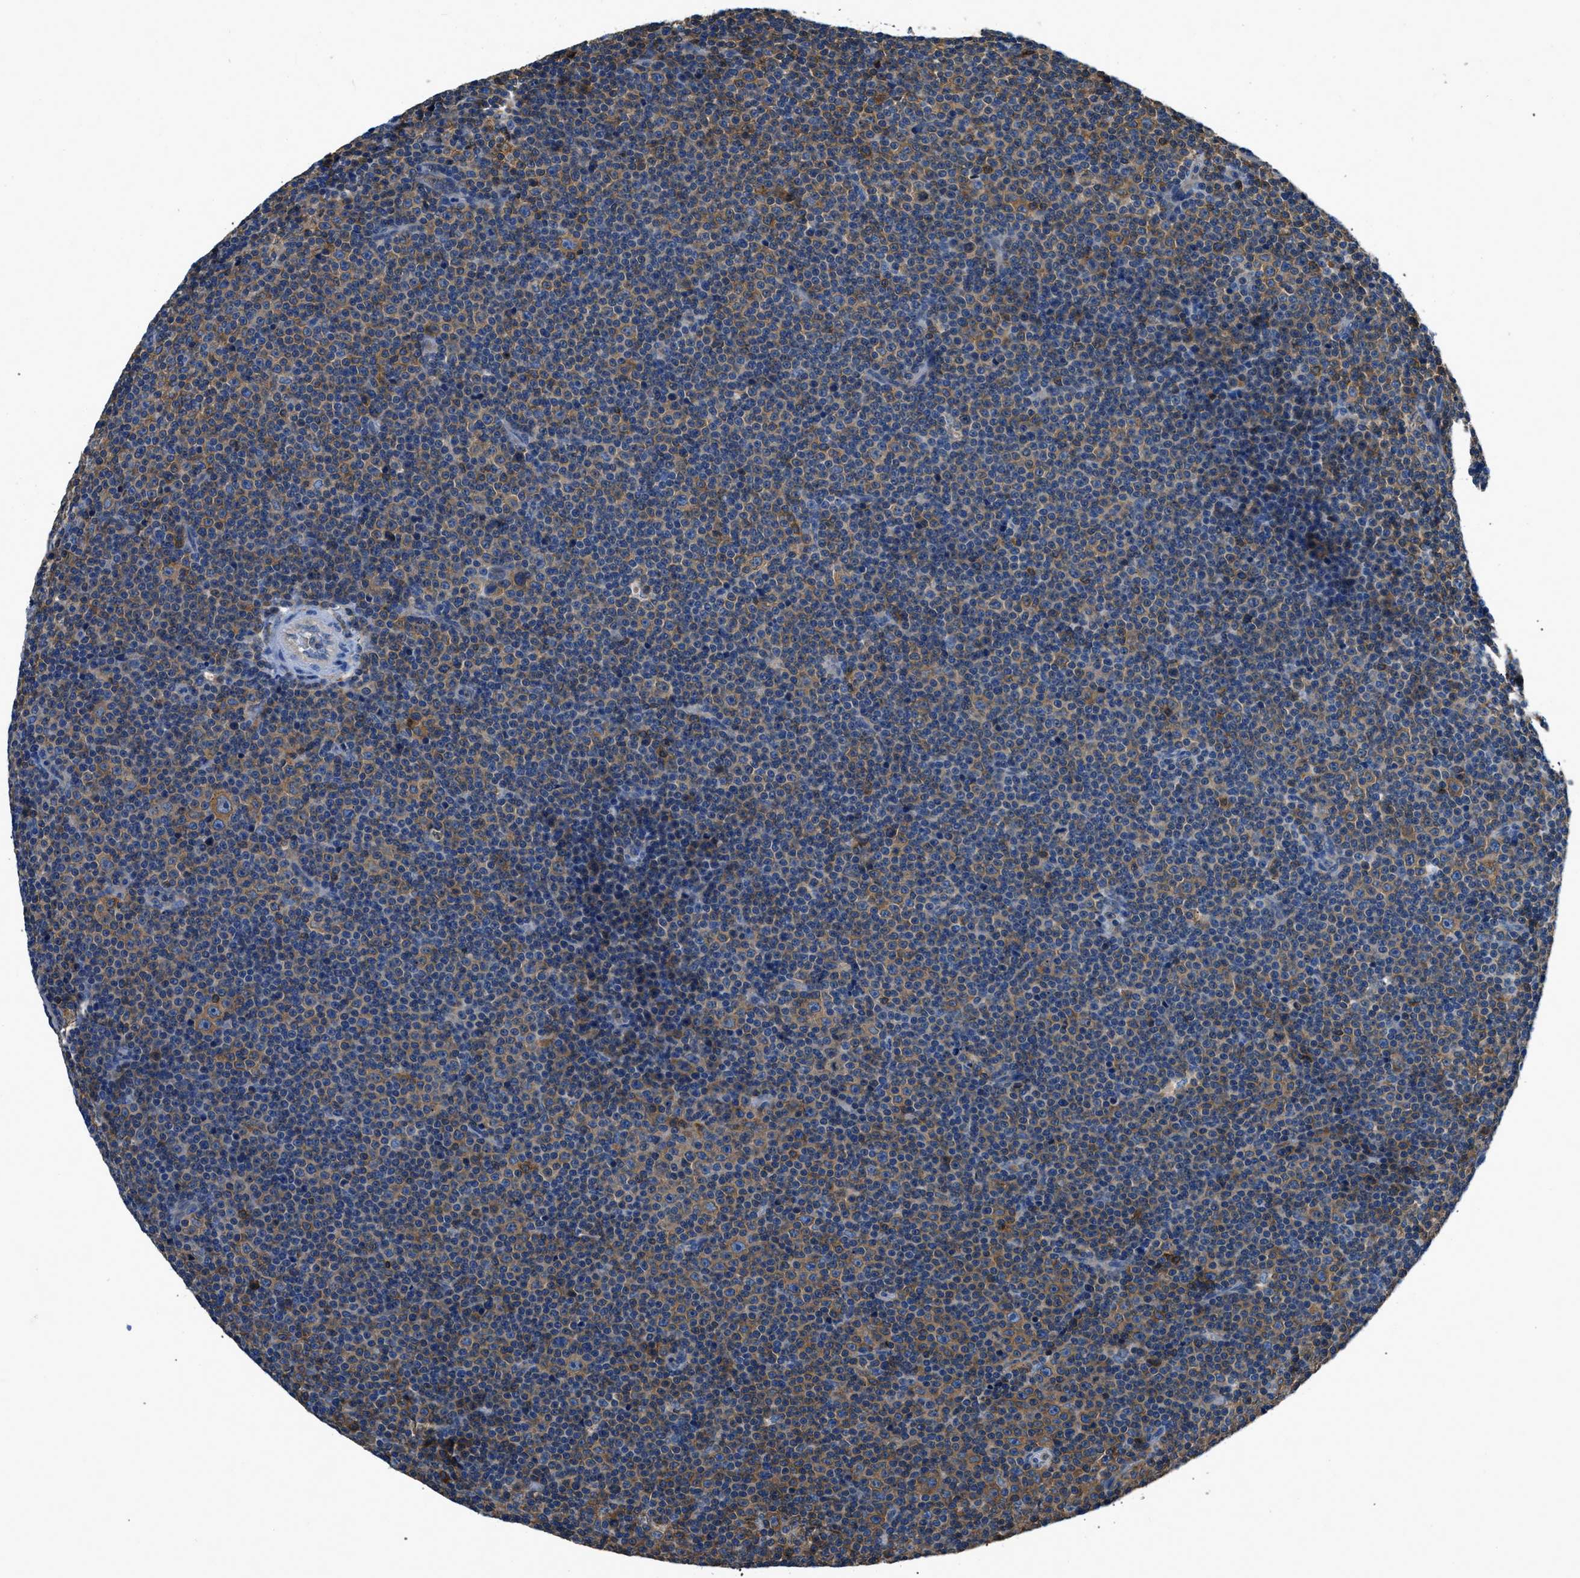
{"staining": {"intensity": "weak", "quantity": ">75%", "location": "cytoplasmic/membranous"}, "tissue": "lymphoma", "cell_type": "Tumor cells", "image_type": "cancer", "snomed": [{"axis": "morphology", "description": "Malignant lymphoma, non-Hodgkin's type, Low grade"}, {"axis": "topography", "description": "Lymph node"}], "caption": "A high-resolution photomicrograph shows immunohistochemistry staining of lymphoma, which displays weak cytoplasmic/membranous expression in approximately >75% of tumor cells.", "gene": "PKM", "patient": {"sex": "female", "age": 67}}